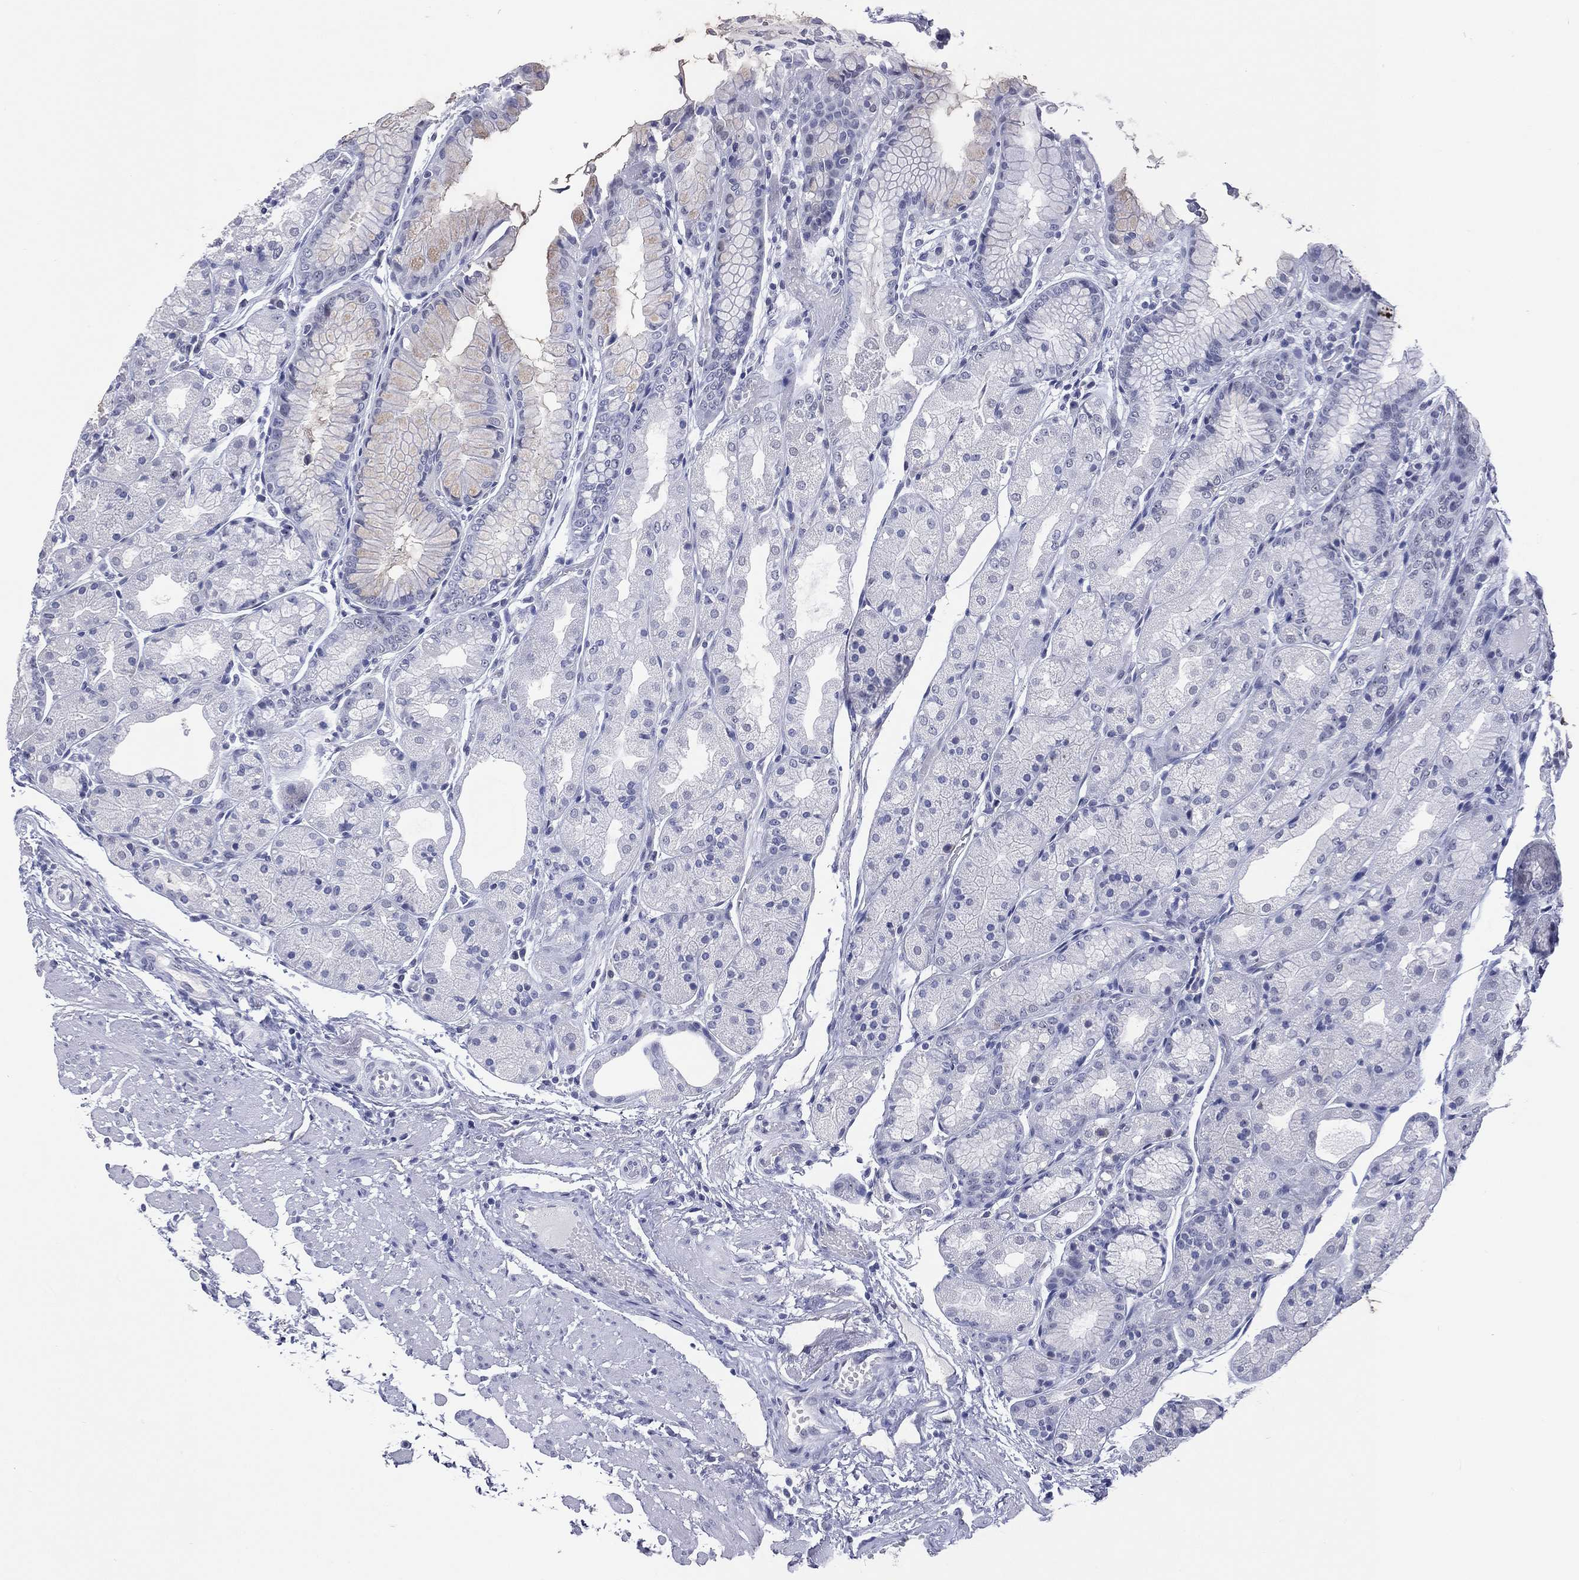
{"staining": {"intensity": "negative", "quantity": "none", "location": "none"}, "tissue": "stomach", "cell_type": "Glandular cells", "image_type": "normal", "snomed": [{"axis": "morphology", "description": "Normal tissue, NOS"}, {"axis": "topography", "description": "Stomach, upper"}], "caption": "Glandular cells are negative for protein expression in benign human stomach. (Stains: DAB IHC with hematoxylin counter stain, Microscopy: brightfield microscopy at high magnification).", "gene": "SSX1", "patient": {"sex": "male", "age": 72}}